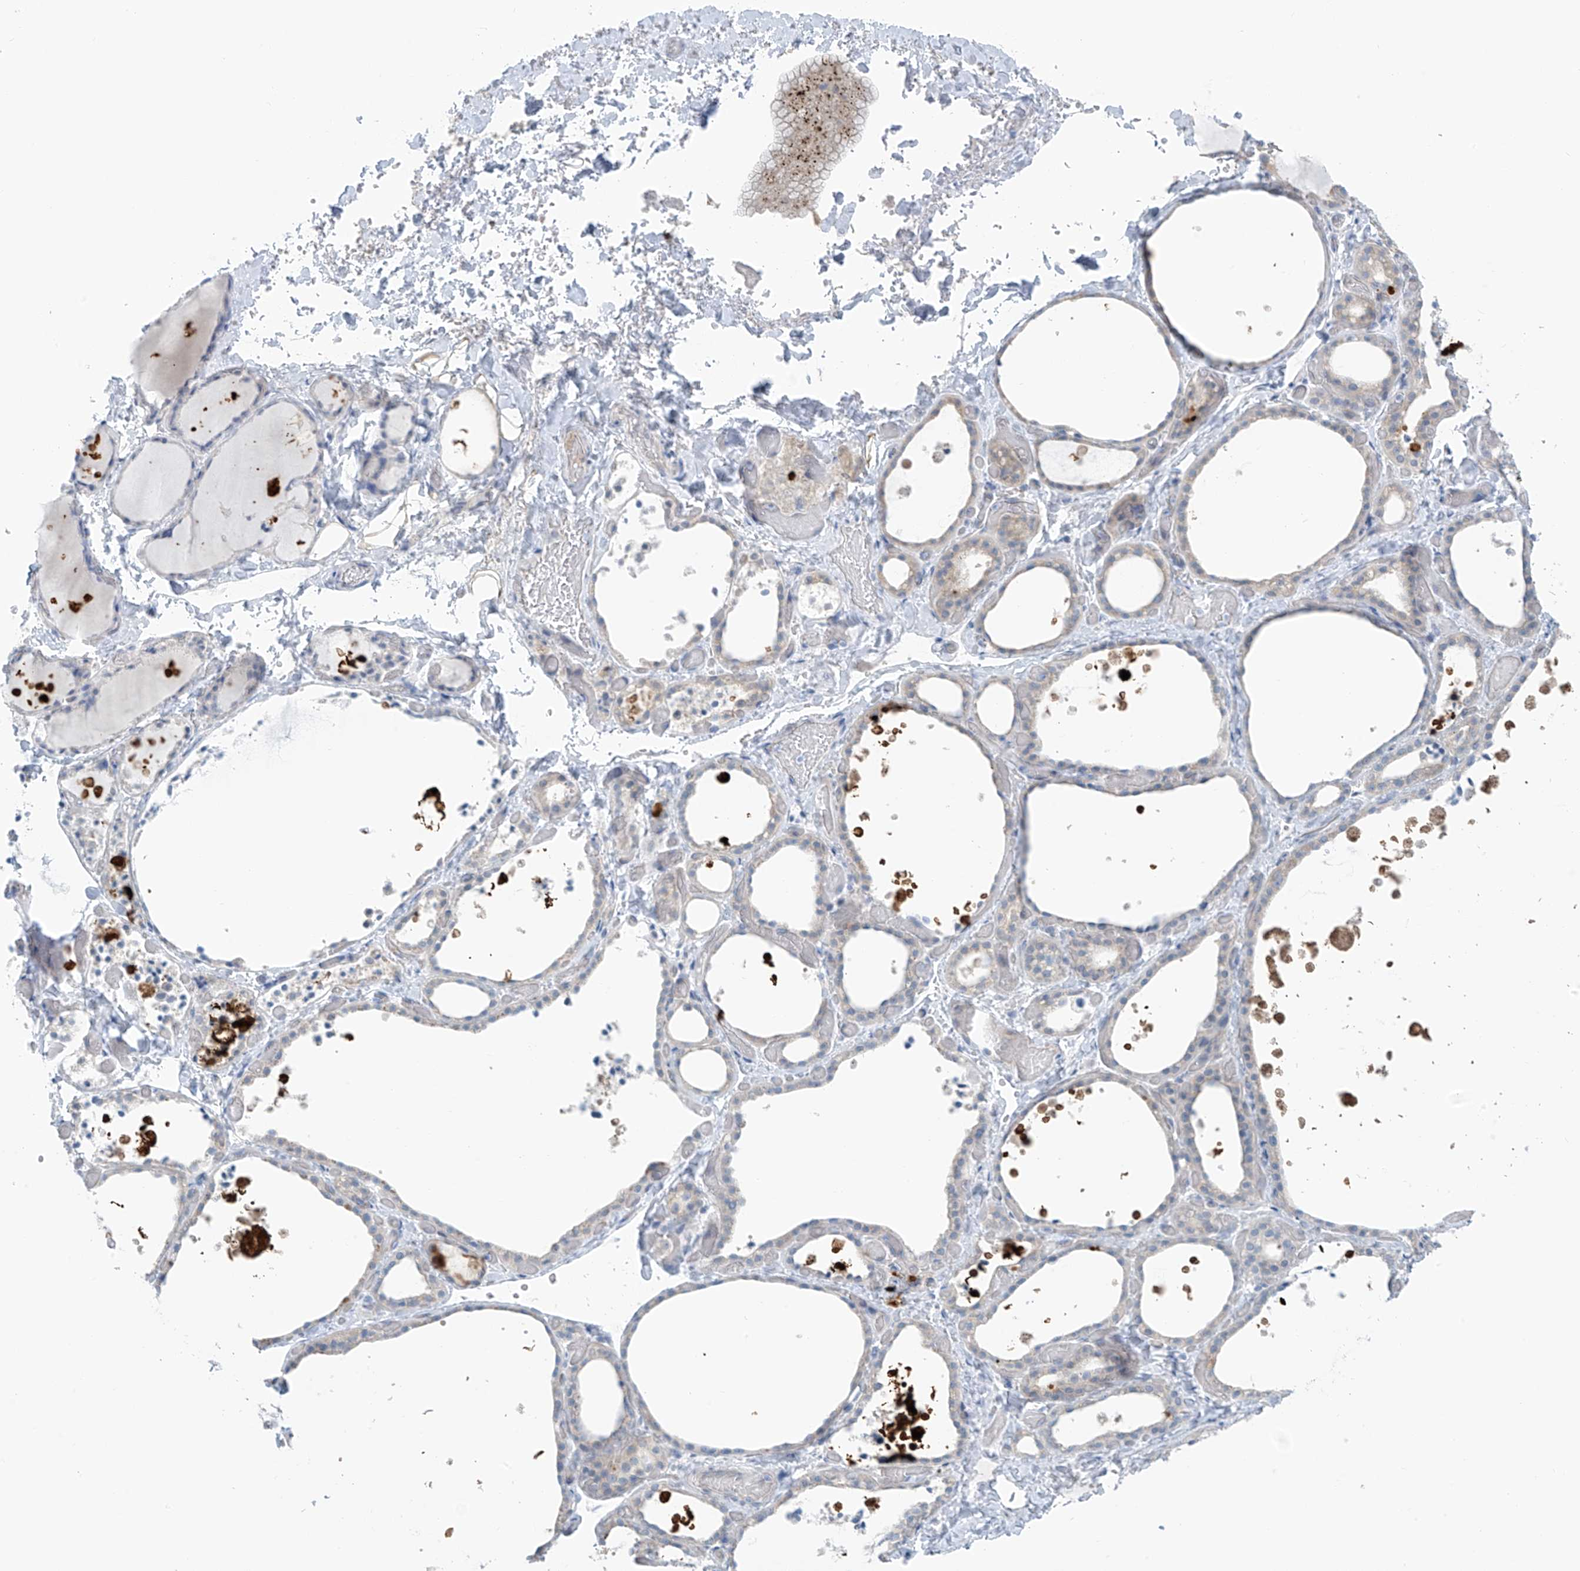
{"staining": {"intensity": "negative", "quantity": "none", "location": "none"}, "tissue": "thyroid gland", "cell_type": "Glandular cells", "image_type": "normal", "snomed": [{"axis": "morphology", "description": "Normal tissue, NOS"}, {"axis": "topography", "description": "Thyroid gland"}], "caption": "Immunohistochemical staining of unremarkable thyroid gland reveals no significant positivity in glandular cells.", "gene": "ZNF793", "patient": {"sex": "female", "age": 44}}